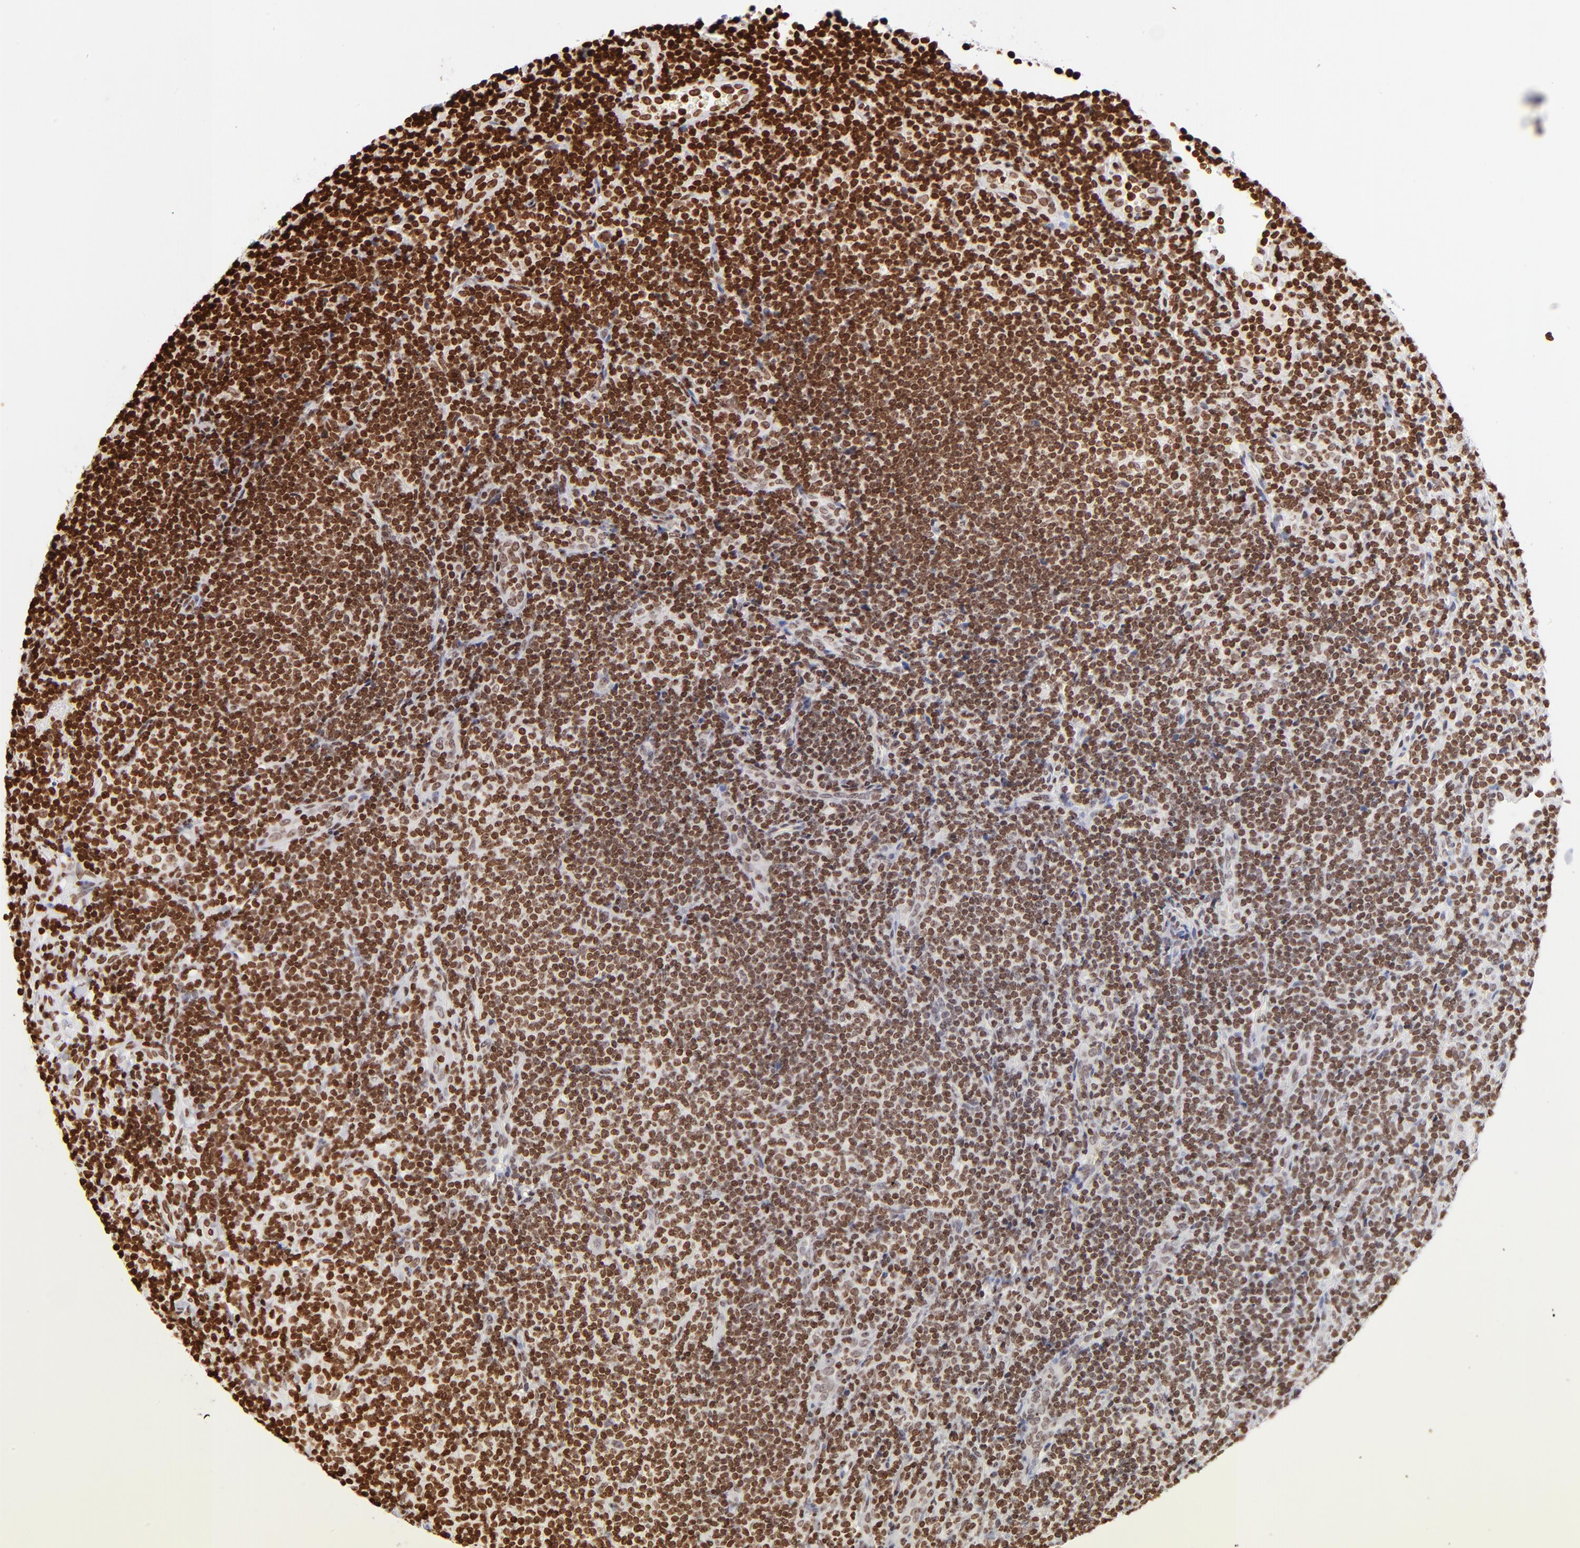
{"staining": {"intensity": "strong", "quantity": ">75%", "location": "nuclear"}, "tissue": "lymphoma", "cell_type": "Tumor cells", "image_type": "cancer", "snomed": [{"axis": "morphology", "description": "Malignant lymphoma, non-Hodgkin's type, Low grade"}, {"axis": "topography", "description": "Lymph node"}], "caption": "Tumor cells show high levels of strong nuclear expression in about >75% of cells in lymphoma.", "gene": "RTL4", "patient": {"sex": "female", "age": 76}}